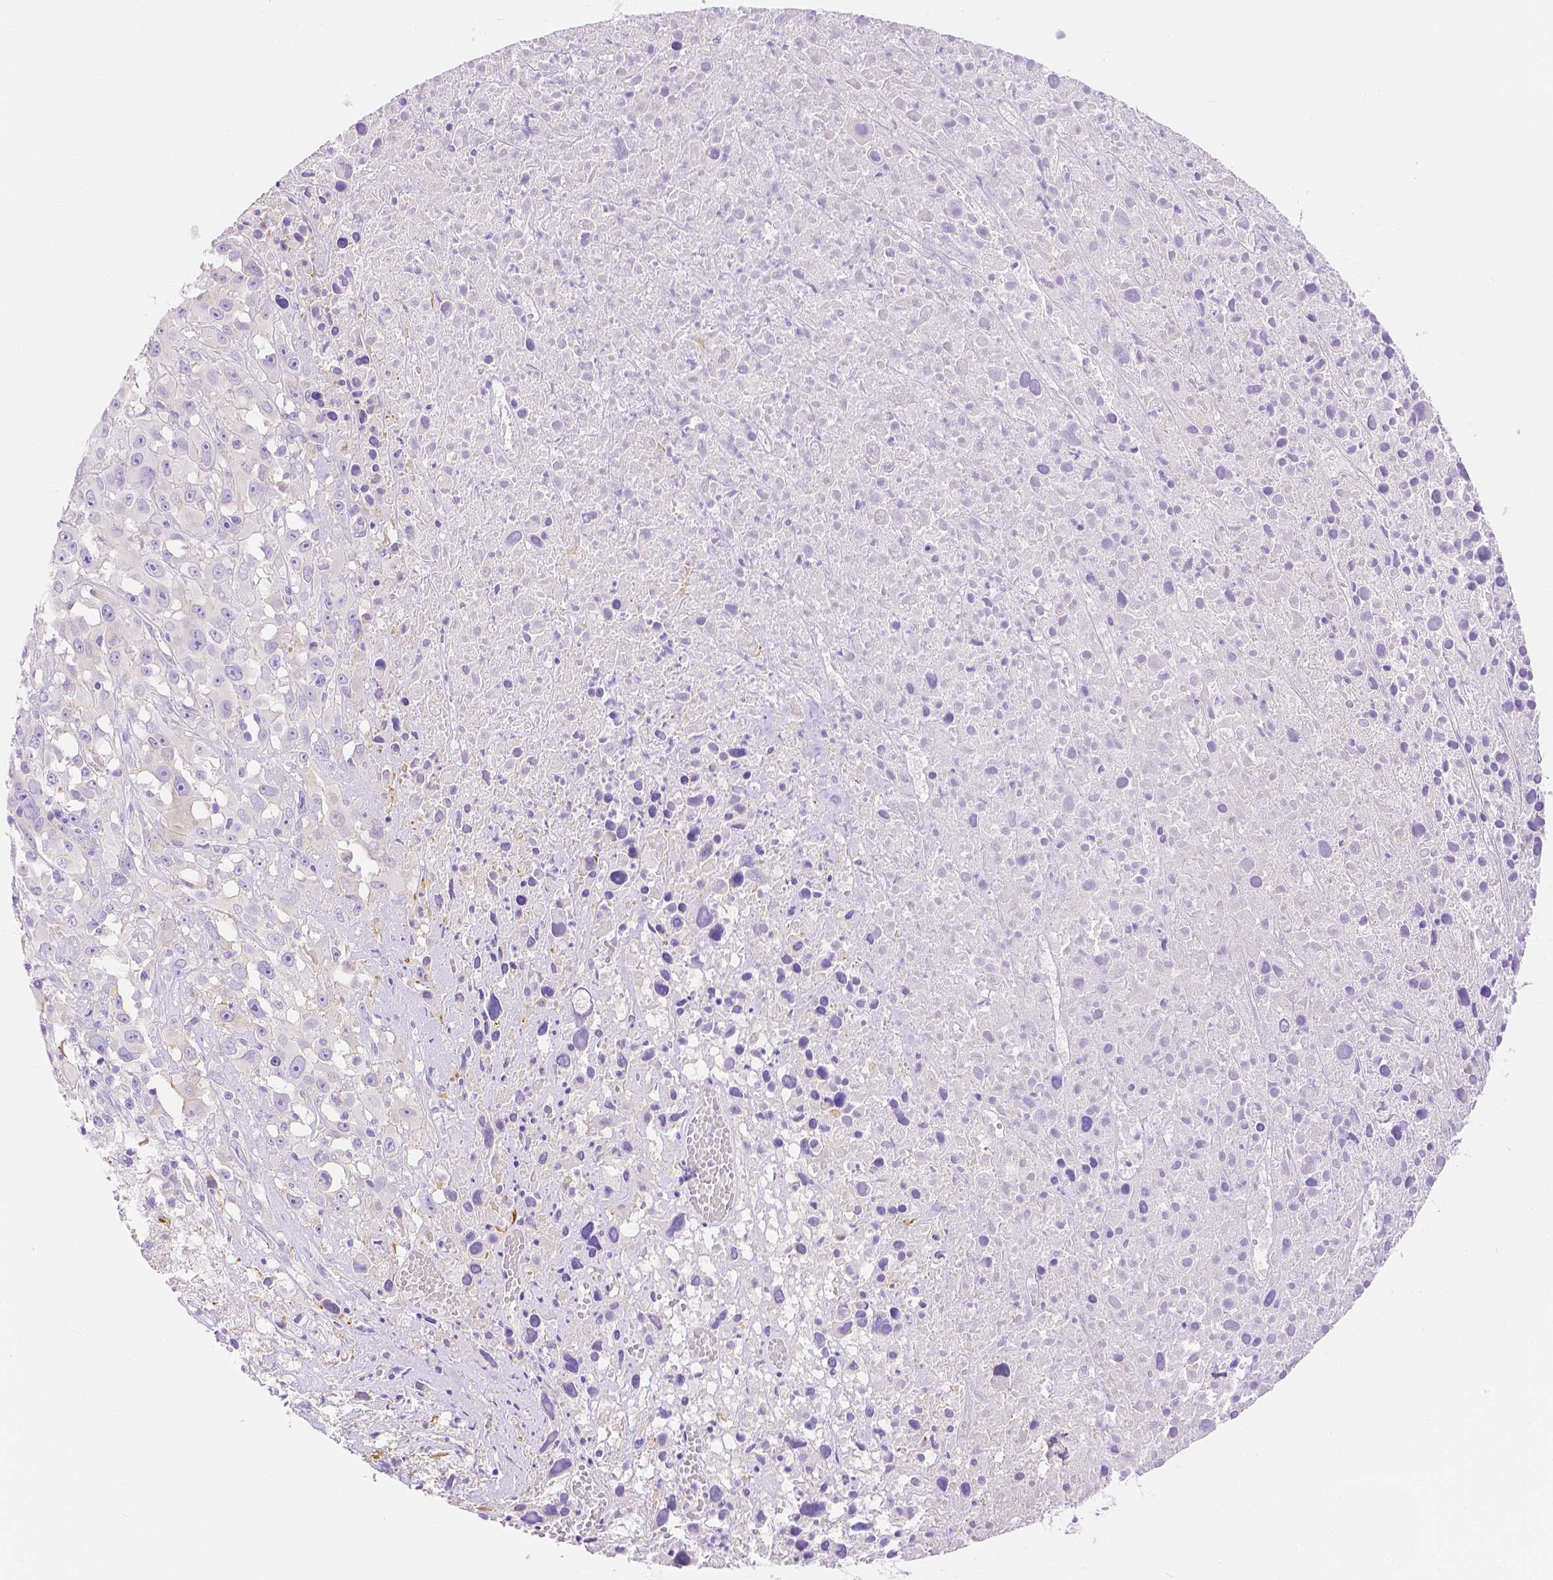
{"staining": {"intensity": "negative", "quantity": "none", "location": "none"}, "tissue": "melanoma", "cell_type": "Tumor cells", "image_type": "cancer", "snomed": [{"axis": "morphology", "description": "Malignant melanoma, Metastatic site"}, {"axis": "topography", "description": "Soft tissue"}], "caption": "Tumor cells are negative for brown protein staining in malignant melanoma (metastatic site).", "gene": "SLC27A5", "patient": {"sex": "male", "age": 50}}